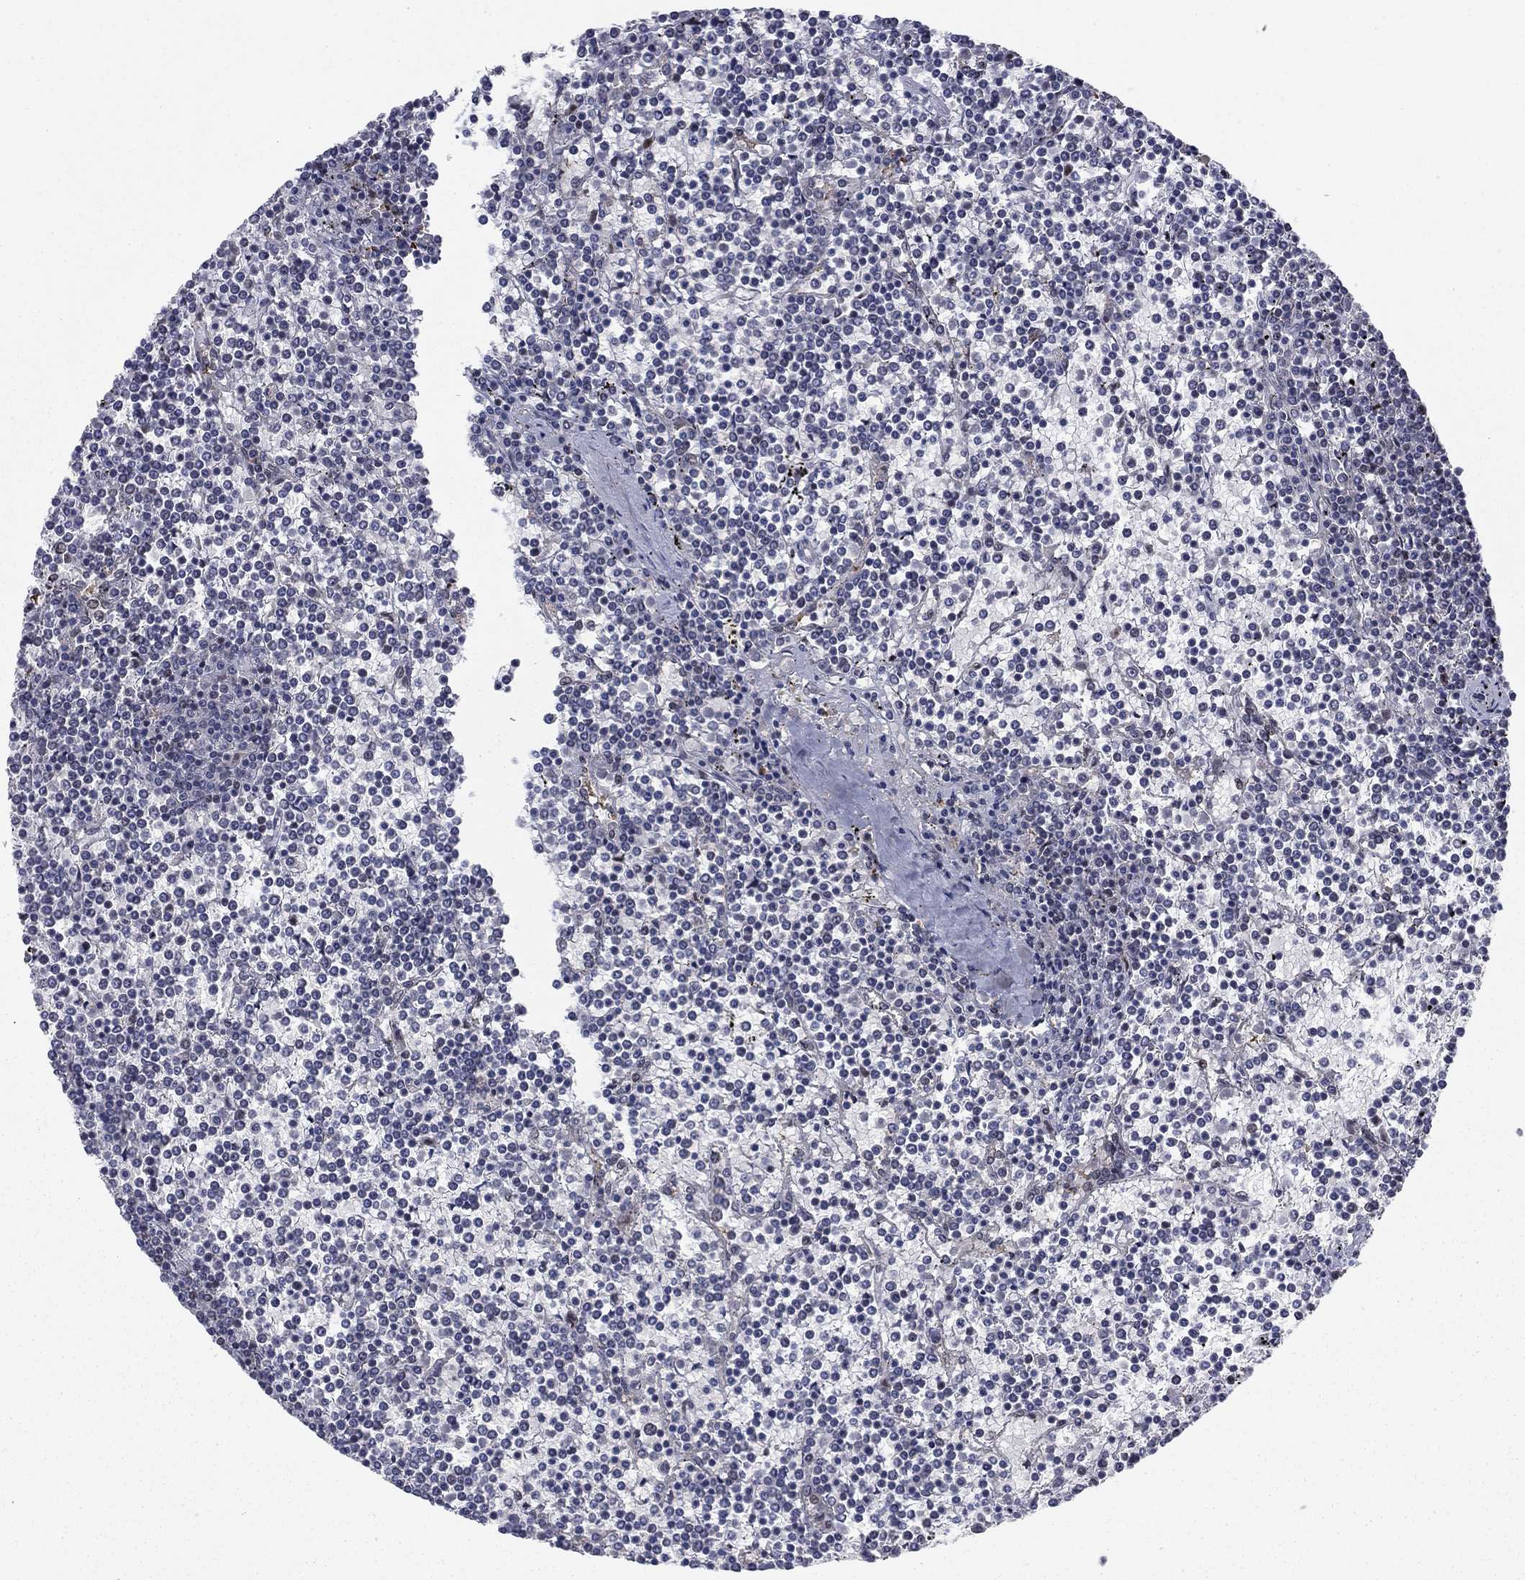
{"staining": {"intensity": "negative", "quantity": "none", "location": "none"}, "tissue": "lymphoma", "cell_type": "Tumor cells", "image_type": "cancer", "snomed": [{"axis": "morphology", "description": "Malignant lymphoma, non-Hodgkin's type, Low grade"}, {"axis": "topography", "description": "Spleen"}], "caption": "Human lymphoma stained for a protein using immunohistochemistry (IHC) exhibits no positivity in tumor cells.", "gene": "PSMC1", "patient": {"sex": "female", "age": 19}}